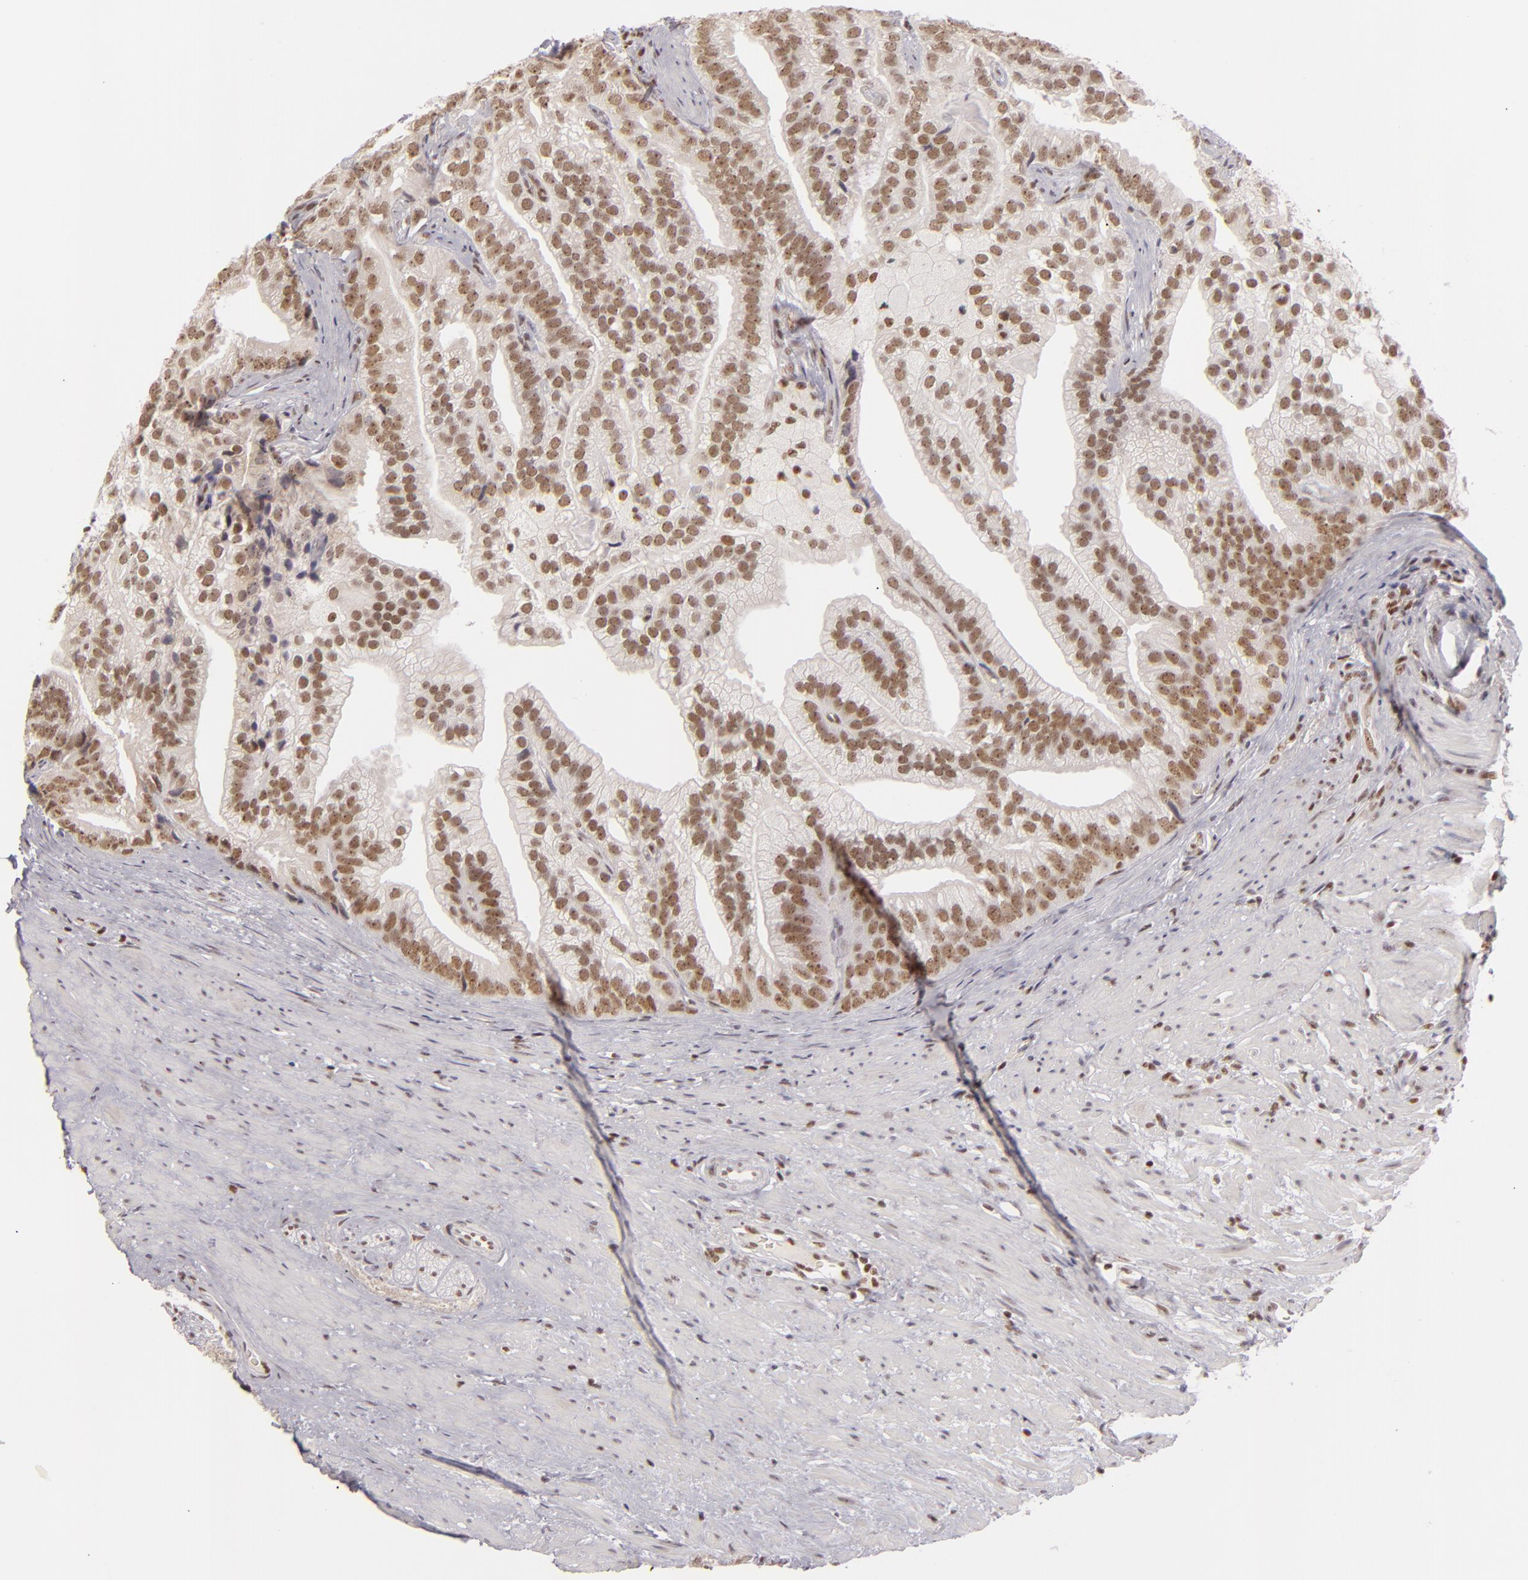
{"staining": {"intensity": "moderate", "quantity": ">75%", "location": "nuclear"}, "tissue": "prostate cancer", "cell_type": "Tumor cells", "image_type": "cancer", "snomed": [{"axis": "morphology", "description": "Adenocarcinoma, Low grade"}, {"axis": "topography", "description": "Prostate"}], "caption": "This photomicrograph reveals low-grade adenocarcinoma (prostate) stained with IHC to label a protein in brown. The nuclear of tumor cells show moderate positivity for the protein. Nuclei are counter-stained blue.", "gene": "DAXX", "patient": {"sex": "male", "age": 71}}